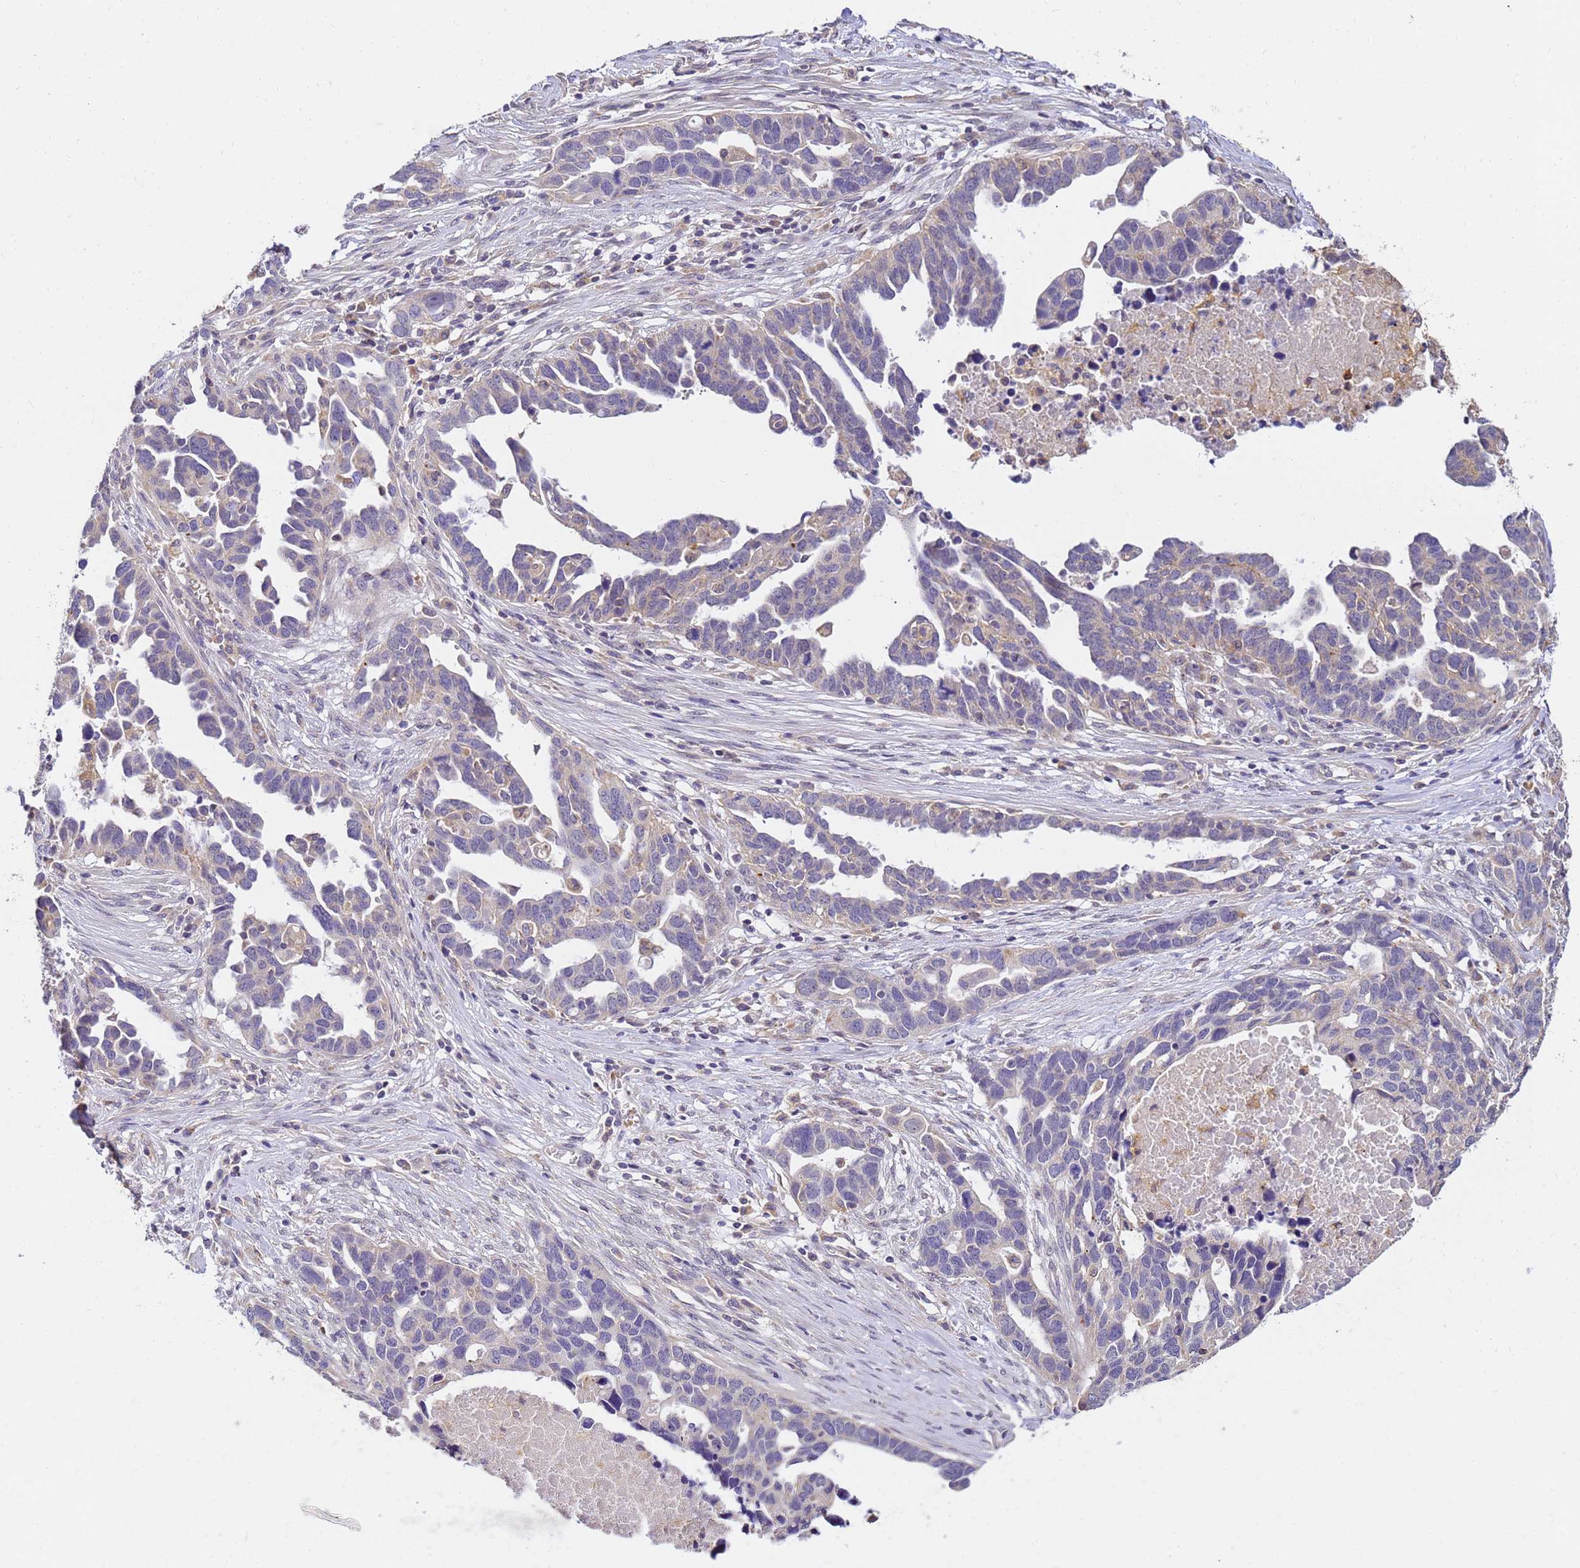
{"staining": {"intensity": "negative", "quantity": "none", "location": "none"}, "tissue": "ovarian cancer", "cell_type": "Tumor cells", "image_type": "cancer", "snomed": [{"axis": "morphology", "description": "Cystadenocarcinoma, serous, NOS"}, {"axis": "topography", "description": "Ovary"}], "caption": "Tumor cells show no significant positivity in serous cystadenocarcinoma (ovarian). (DAB immunohistochemistry visualized using brightfield microscopy, high magnification).", "gene": "ARL8B", "patient": {"sex": "female", "age": 54}}